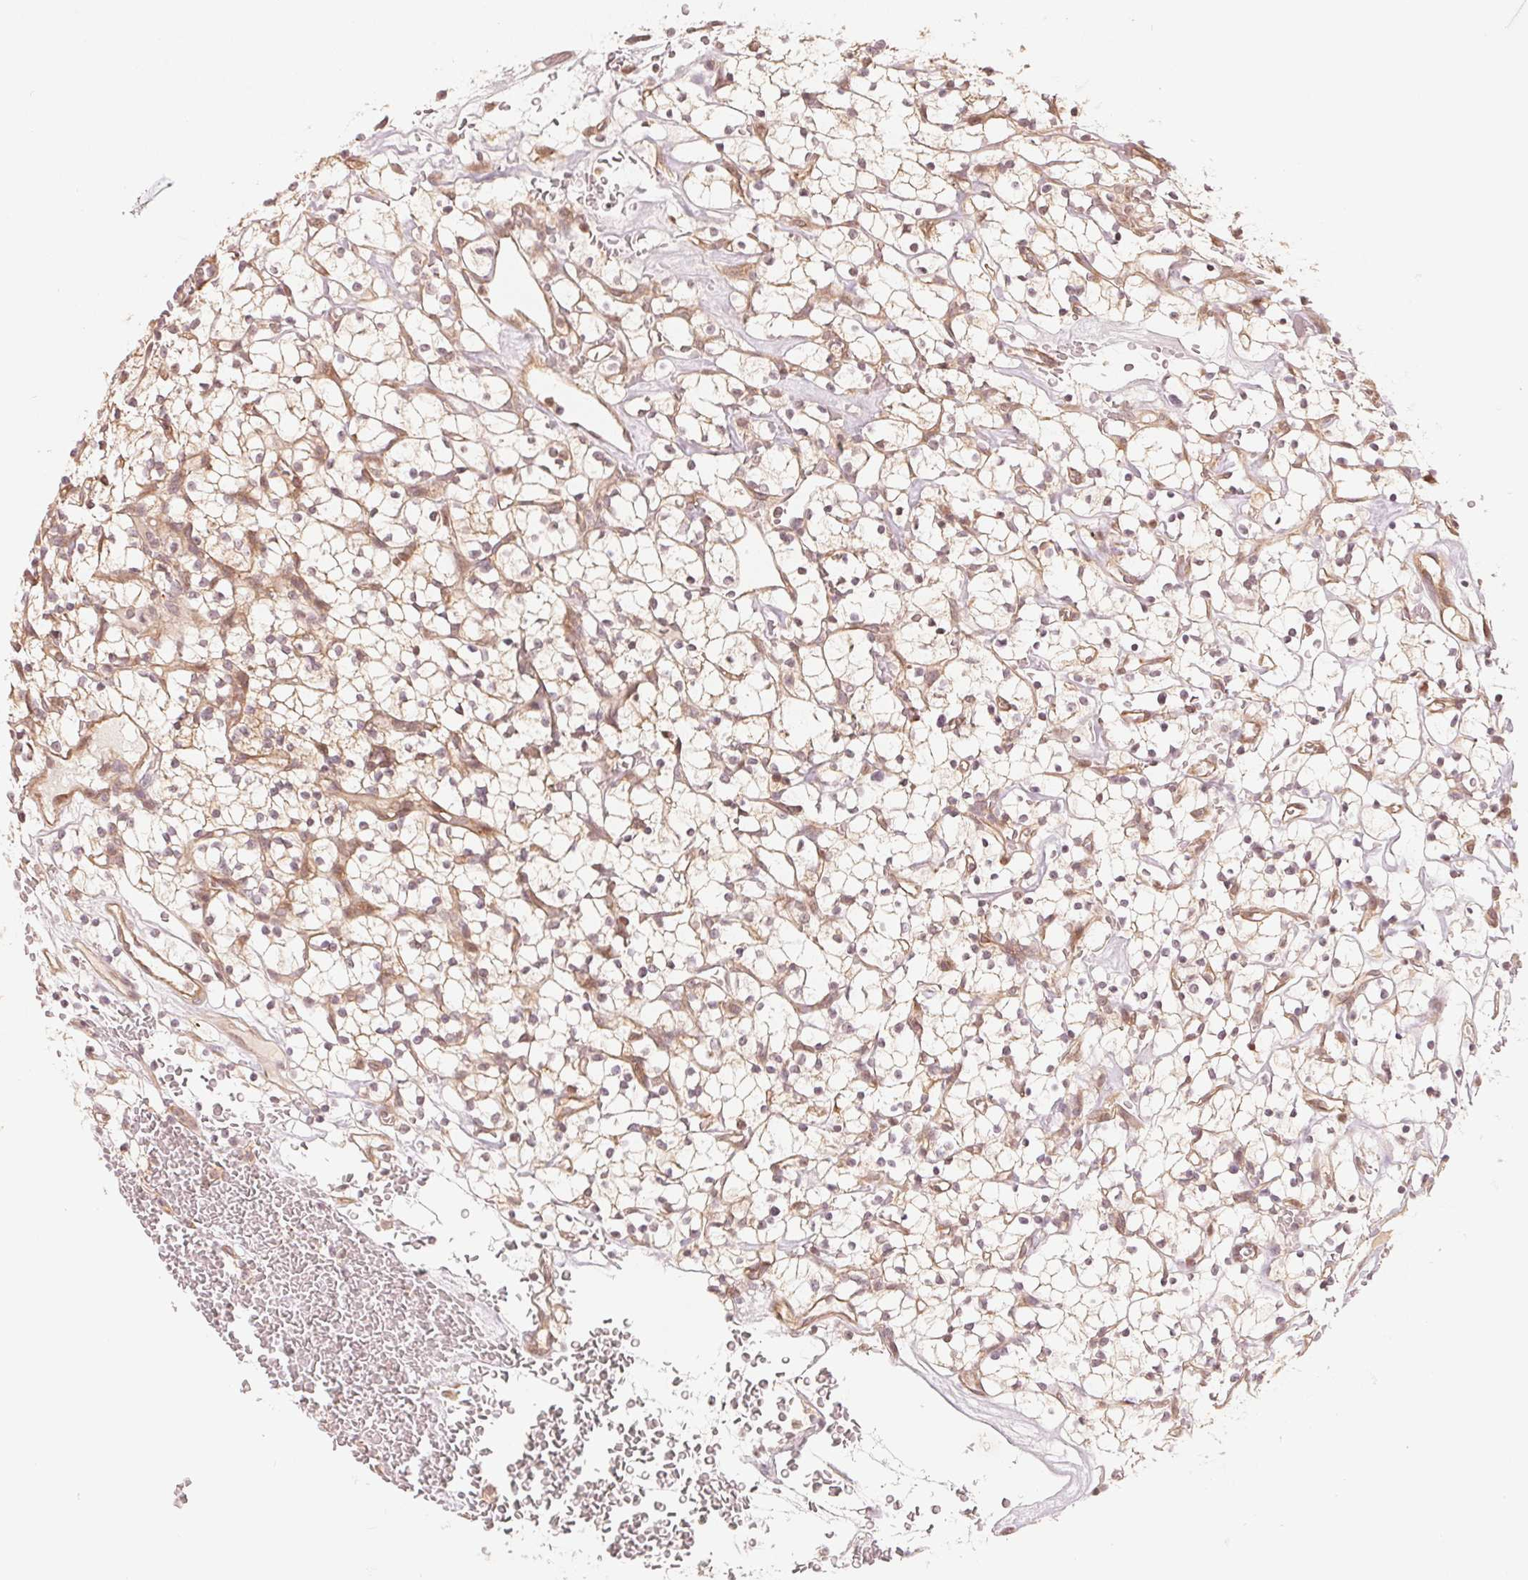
{"staining": {"intensity": "weak", "quantity": "25%-75%", "location": "cytoplasmic/membranous"}, "tissue": "renal cancer", "cell_type": "Tumor cells", "image_type": "cancer", "snomed": [{"axis": "morphology", "description": "Adenocarcinoma, NOS"}, {"axis": "topography", "description": "Kidney"}], "caption": "This is an image of immunohistochemistry (IHC) staining of renal cancer, which shows weak positivity in the cytoplasmic/membranous of tumor cells.", "gene": "PRKN", "patient": {"sex": "female", "age": 64}}